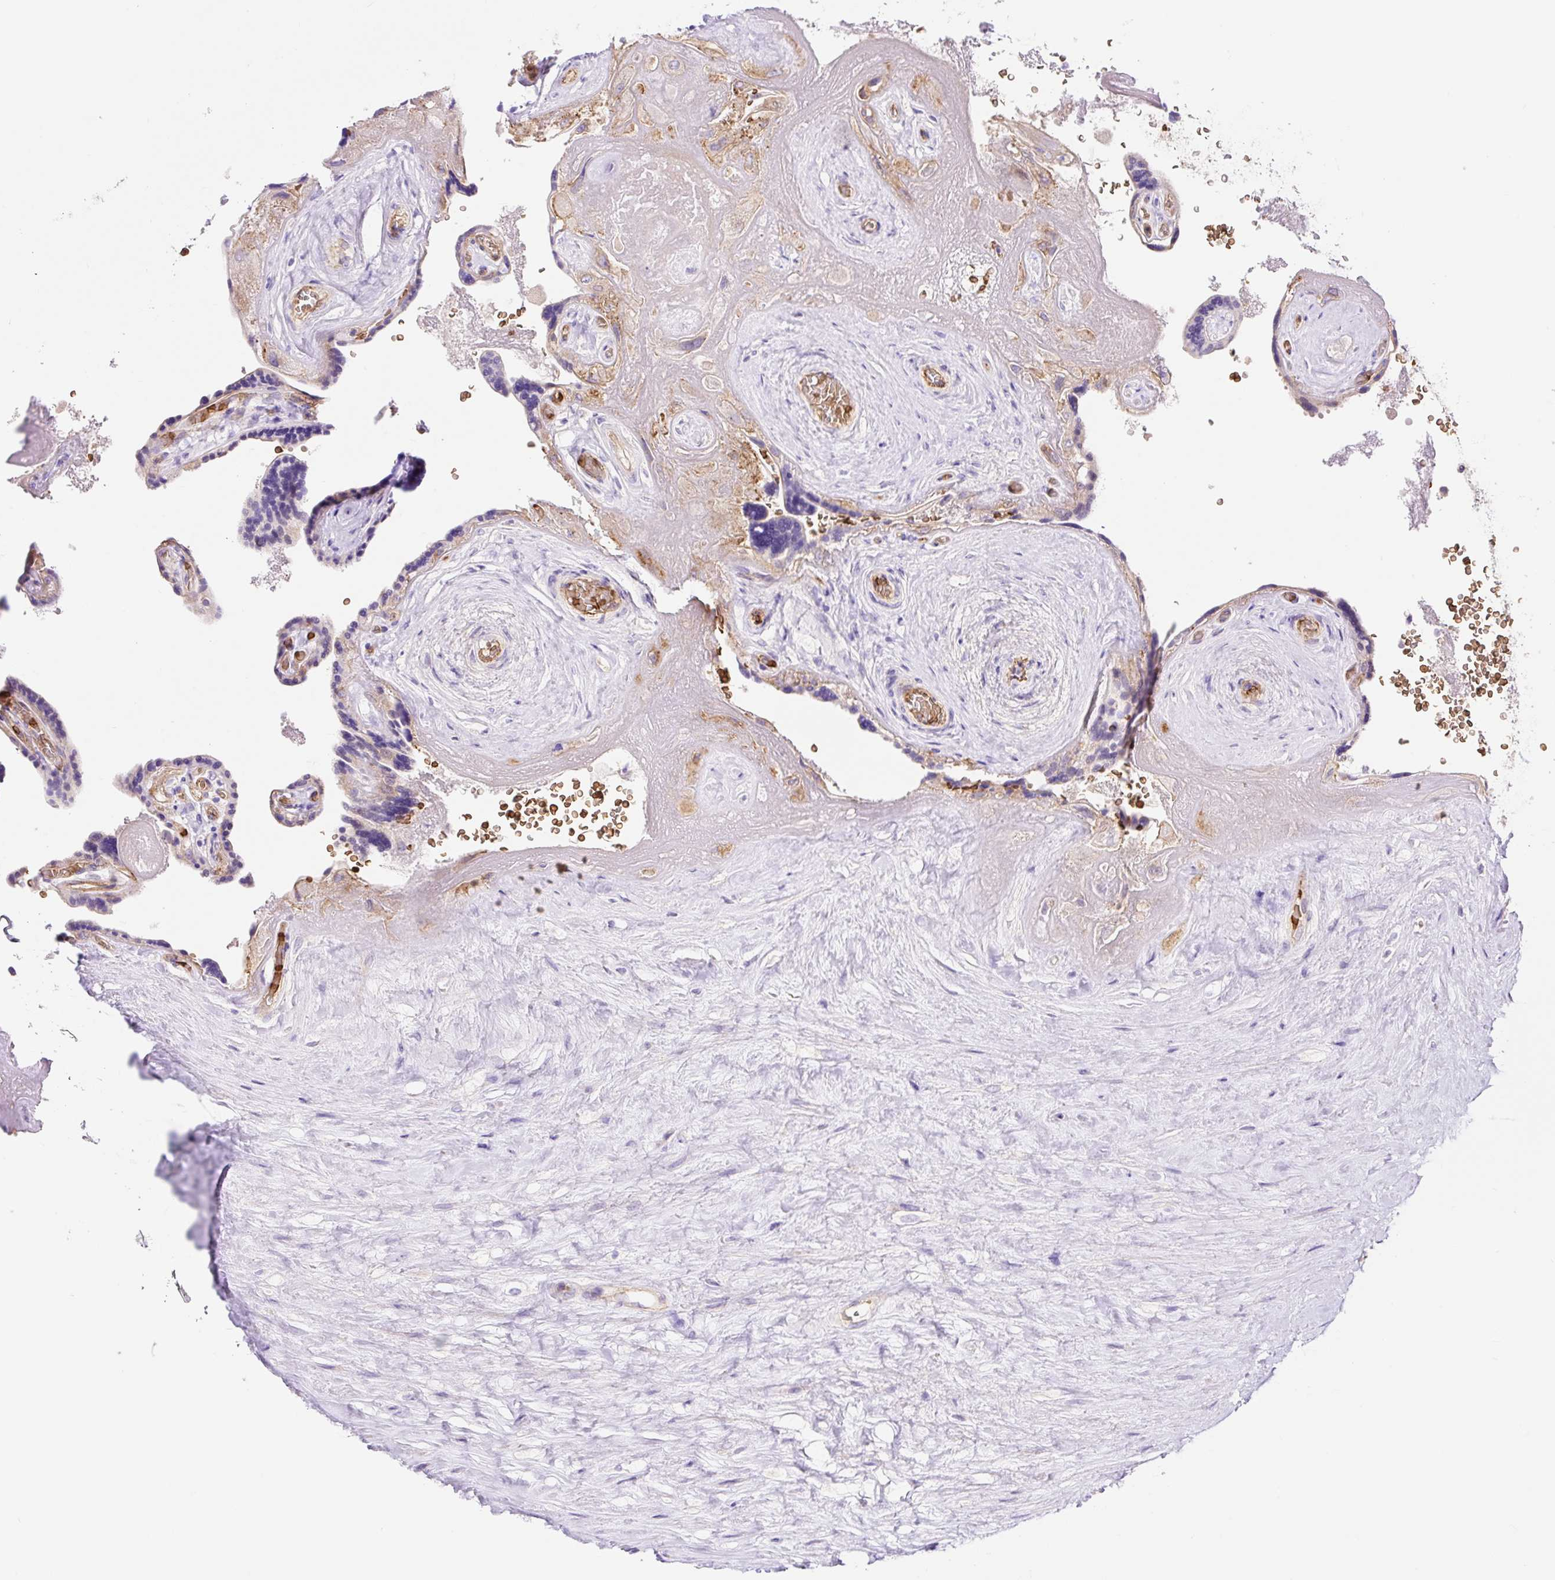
{"staining": {"intensity": "weak", "quantity": "25%-75%", "location": "cytoplasmic/membranous"}, "tissue": "placenta", "cell_type": "Trophoblastic cells", "image_type": "normal", "snomed": [{"axis": "morphology", "description": "Normal tissue, NOS"}, {"axis": "topography", "description": "Placenta"}], "caption": "A micrograph showing weak cytoplasmic/membranous expression in about 25%-75% of trophoblastic cells in benign placenta, as visualized by brown immunohistochemical staining.", "gene": "HIP1R", "patient": {"sex": "female", "age": 32}}